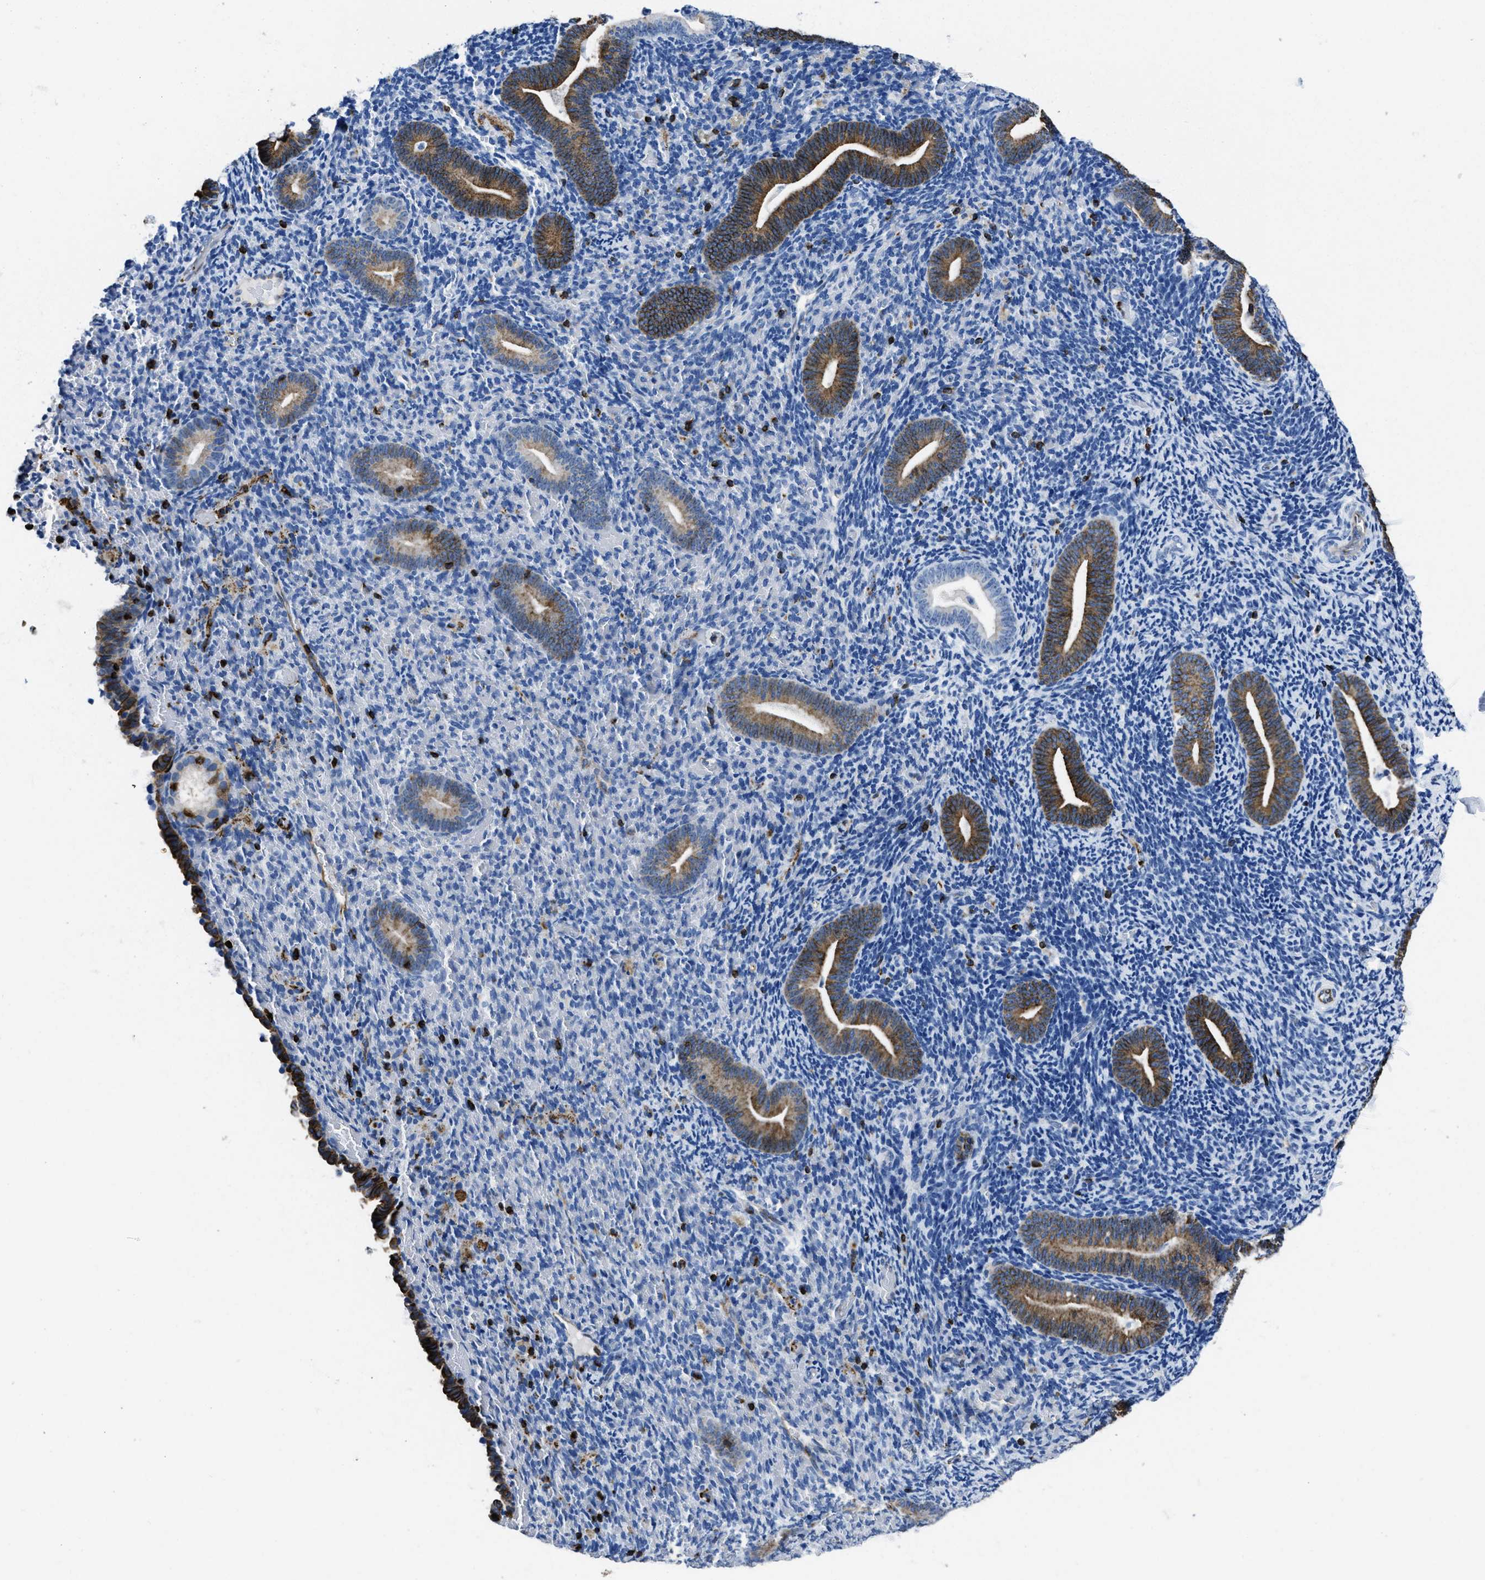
{"staining": {"intensity": "negative", "quantity": "none", "location": "none"}, "tissue": "endometrium", "cell_type": "Cells in endometrial stroma", "image_type": "normal", "snomed": [{"axis": "morphology", "description": "Normal tissue, NOS"}, {"axis": "topography", "description": "Endometrium"}], "caption": "Immunohistochemistry (IHC) histopathology image of normal endometrium: endometrium stained with DAB (3,3'-diaminobenzidine) exhibits no significant protein staining in cells in endometrial stroma.", "gene": "ITGA3", "patient": {"sex": "female", "age": 51}}